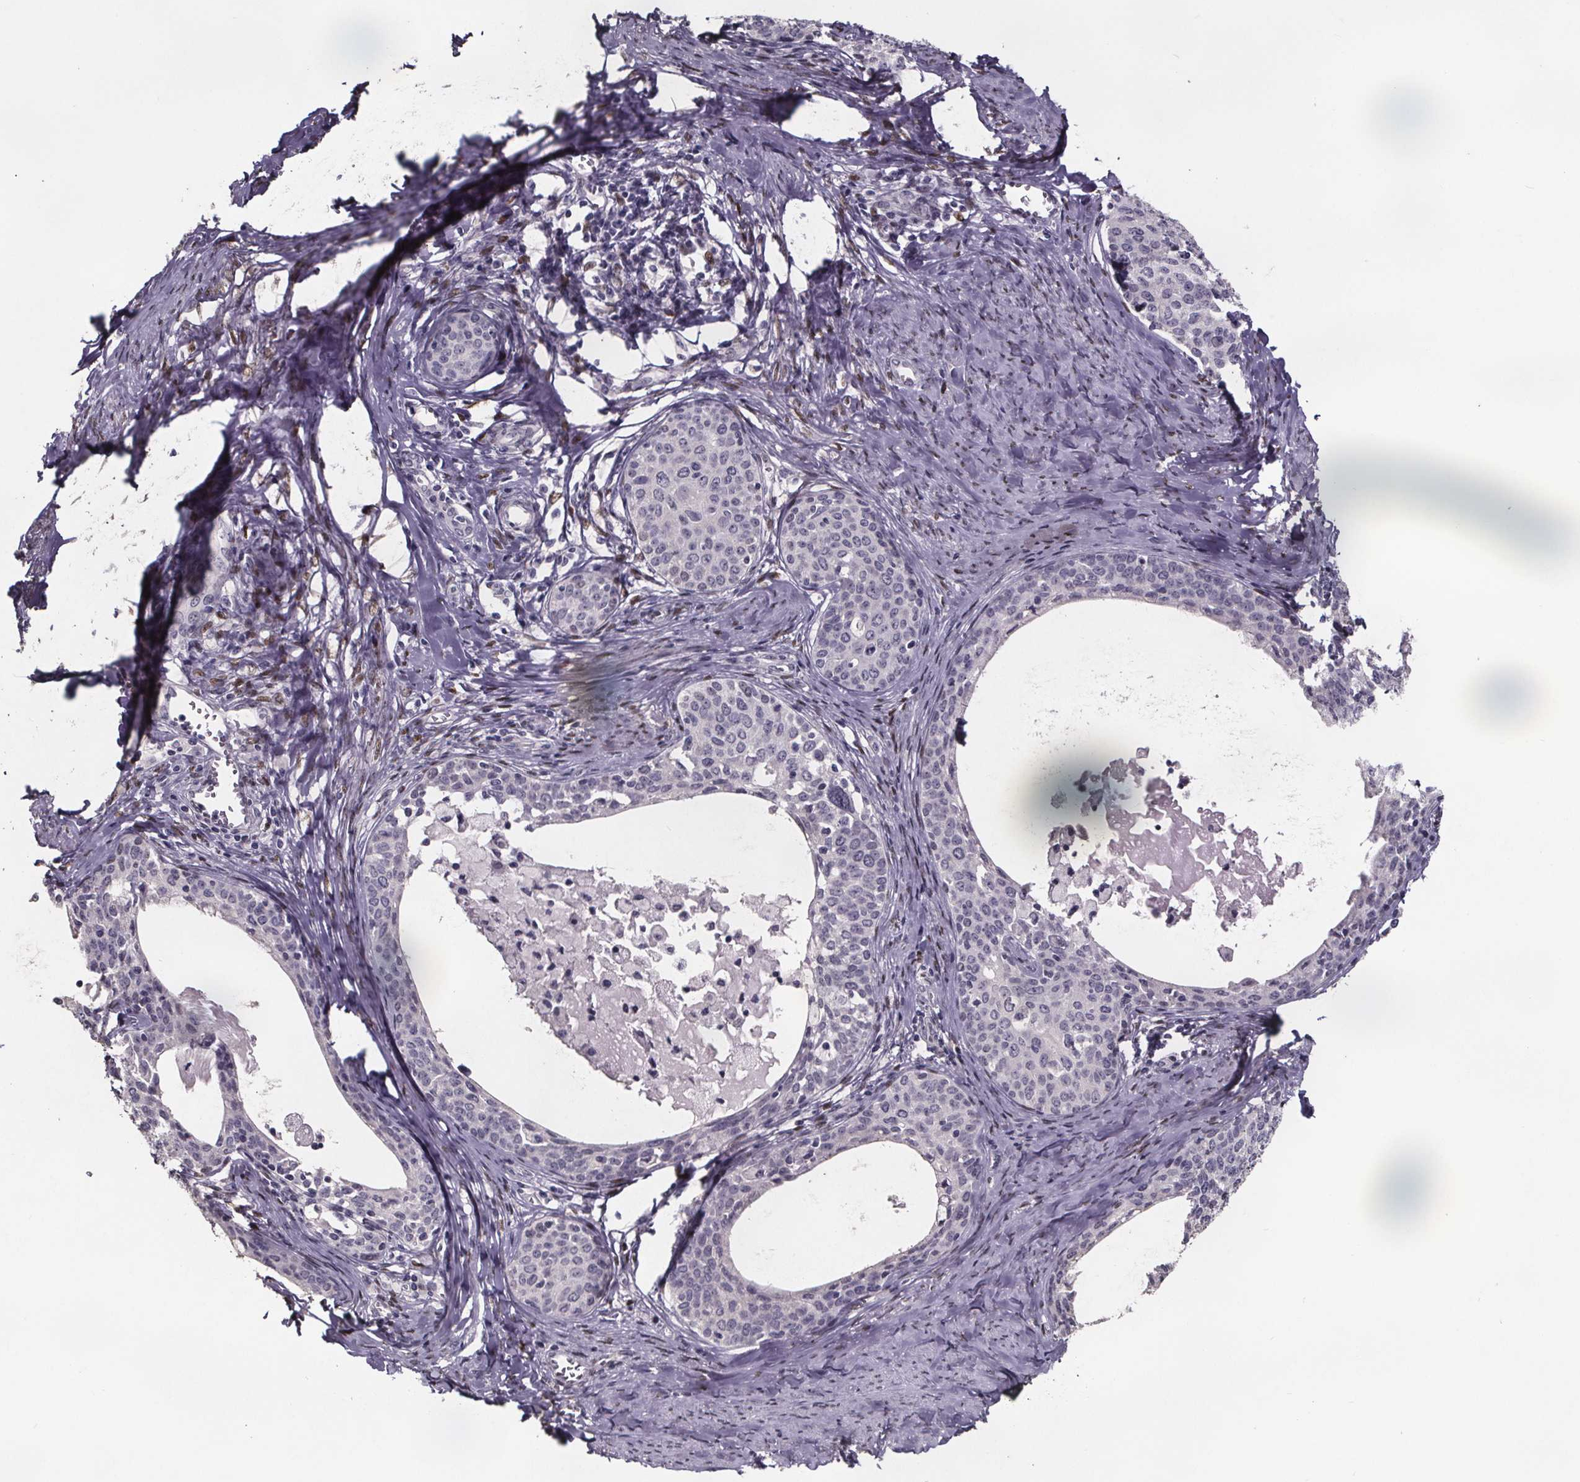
{"staining": {"intensity": "negative", "quantity": "none", "location": "none"}, "tissue": "cervical cancer", "cell_type": "Tumor cells", "image_type": "cancer", "snomed": [{"axis": "morphology", "description": "Squamous cell carcinoma, NOS"}, {"axis": "morphology", "description": "Adenocarcinoma, NOS"}, {"axis": "topography", "description": "Cervix"}], "caption": "This is an IHC photomicrograph of cervical cancer. There is no expression in tumor cells.", "gene": "AR", "patient": {"sex": "female", "age": 52}}